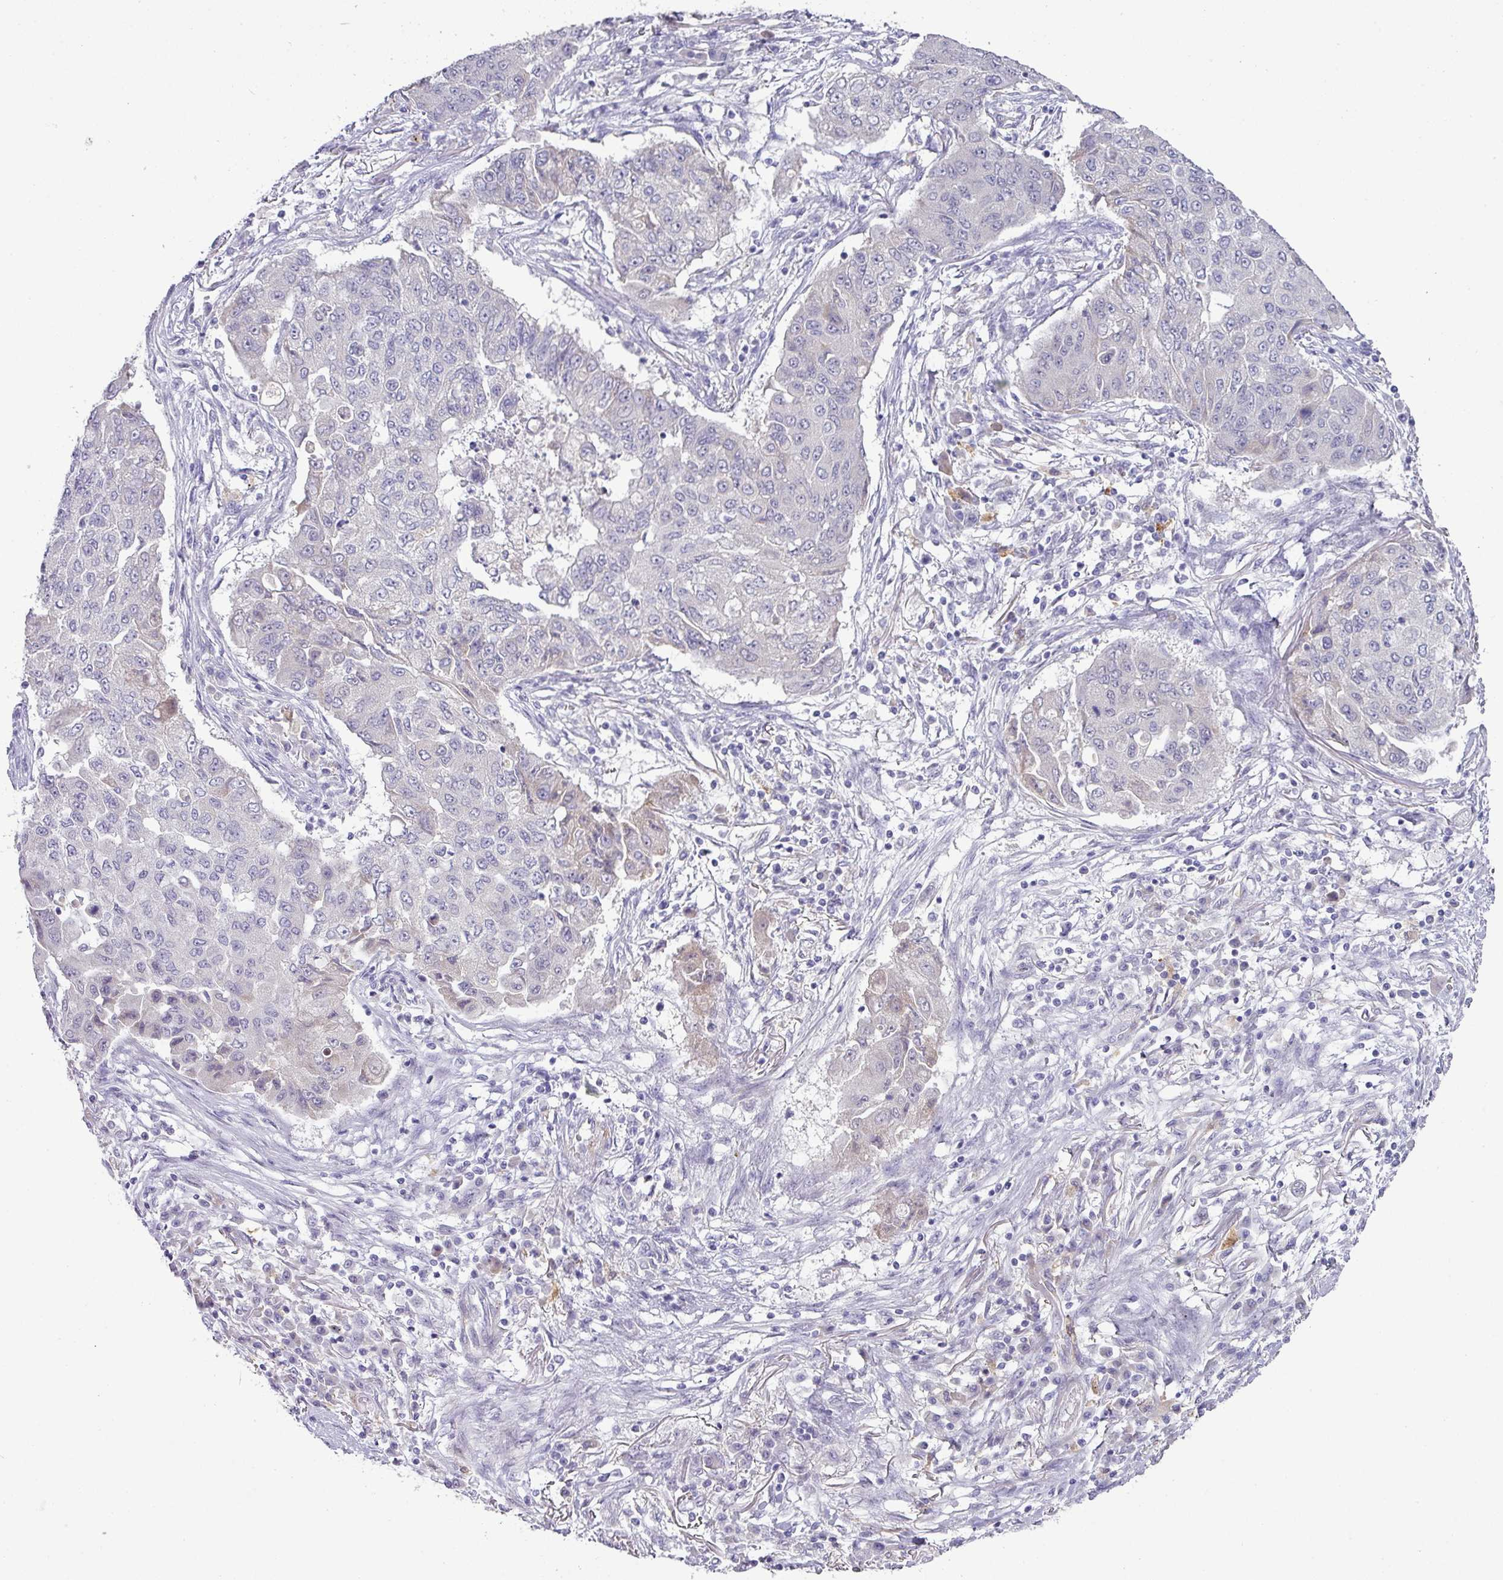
{"staining": {"intensity": "negative", "quantity": "none", "location": "none"}, "tissue": "lung cancer", "cell_type": "Tumor cells", "image_type": "cancer", "snomed": [{"axis": "morphology", "description": "Squamous cell carcinoma, NOS"}, {"axis": "topography", "description": "Lung"}], "caption": "There is no significant positivity in tumor cells of lung cancer (squamous cell carcinoma). (Stains: DAB (3,3'-diaminobenzidine) immunohistochemistry with hematoxylin counter stain, Microscopy: brightfield microscopy at high magnification).", "gene": "FGF17", "patient": {"sex": "male", "age": 74}}